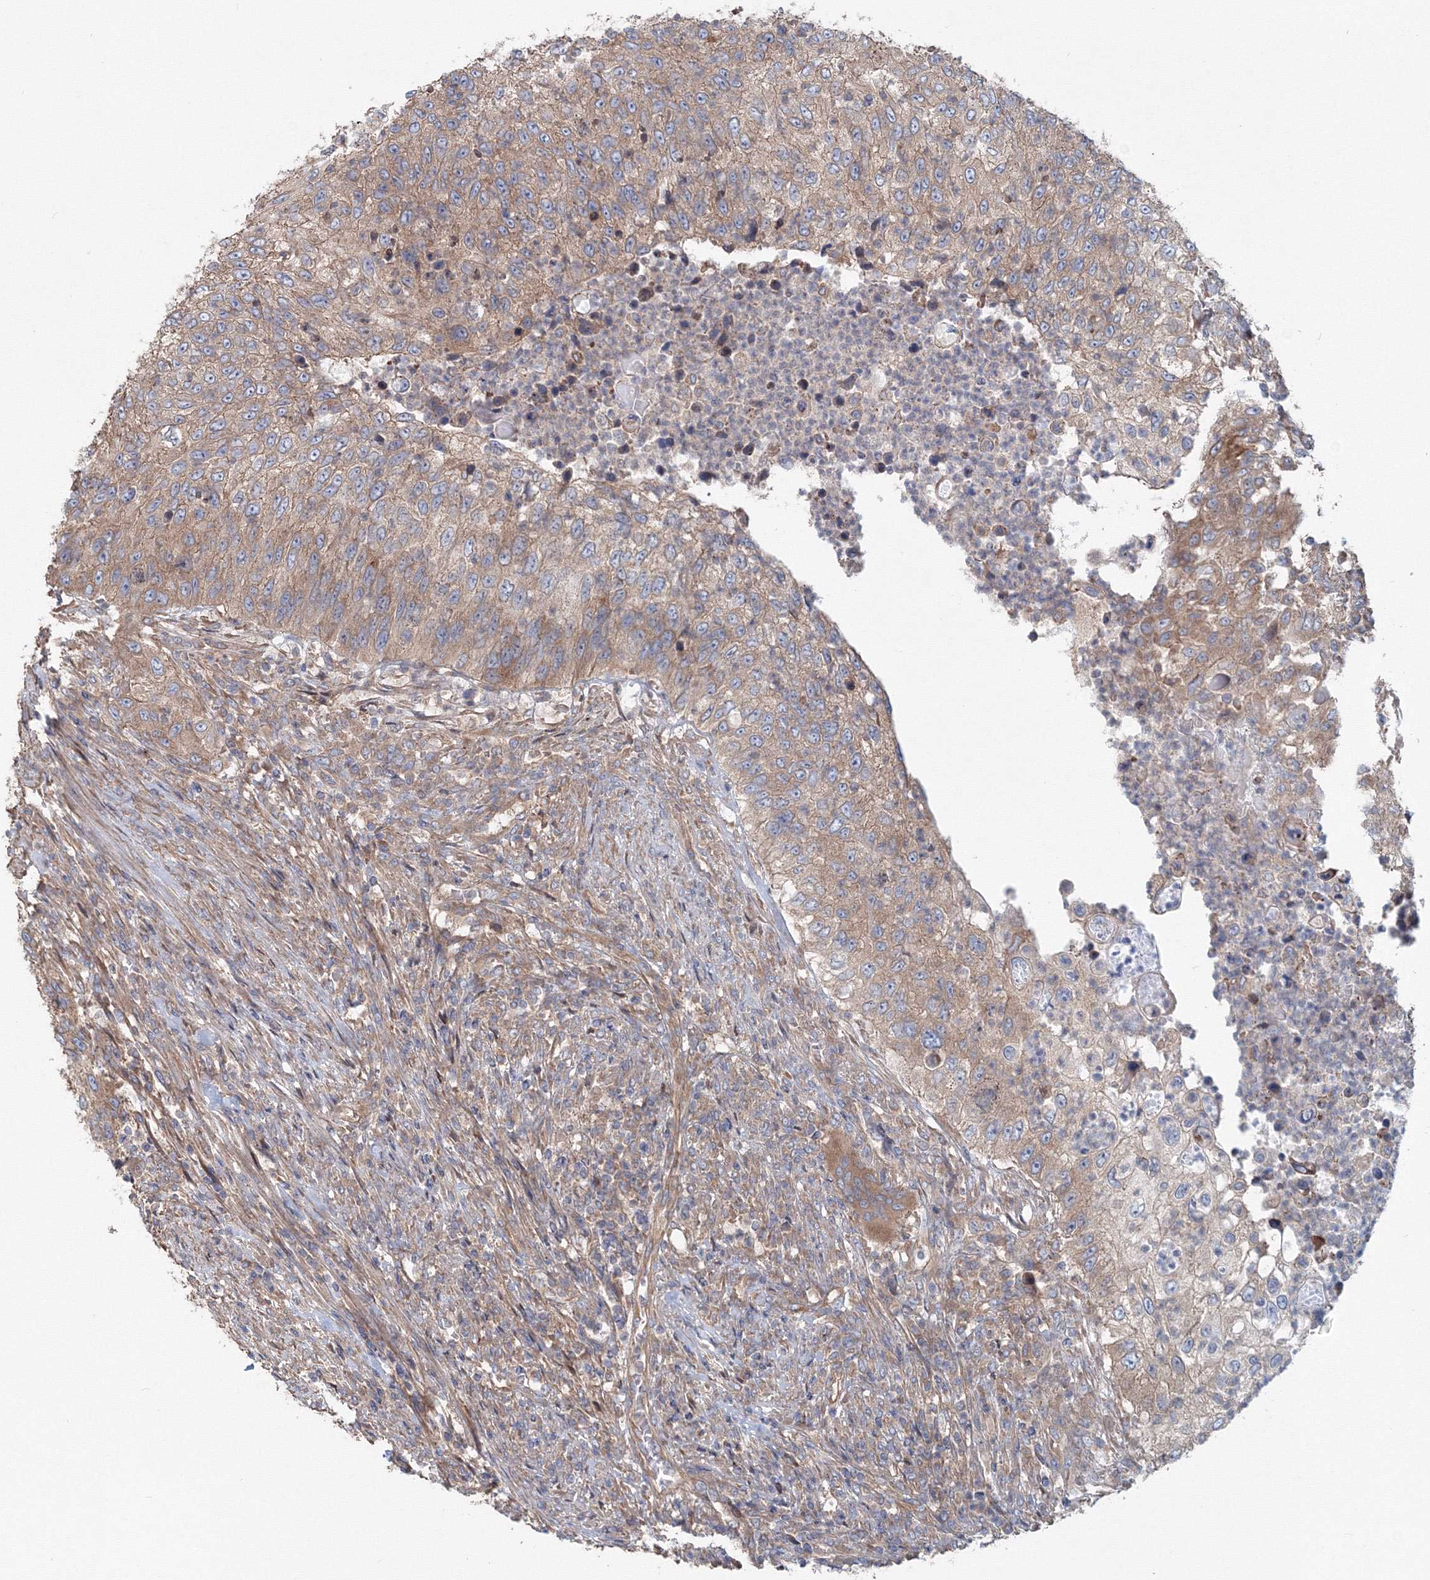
{"staining": {"intensity": "weak", "quantity": ">75%", "location": "cytoplasmic/membranous"}, "tissue": "urothelial cancer", "cell_type": "Tumor cells", "image_type": "cancer", "snomed": [{"axis": "morphology", "description": "Urothelial carcinoma, High grade"}, {"axis": "topography", "description": "Urinary bladder"}], "caption": "Urothelial cancer stained with a brown dye displays weak cytoplasmic/membranous positive expression in approximately >75% of tumor cells.", "gene": "EXOC1", "patient": {"sex": "female", "age": 60}}